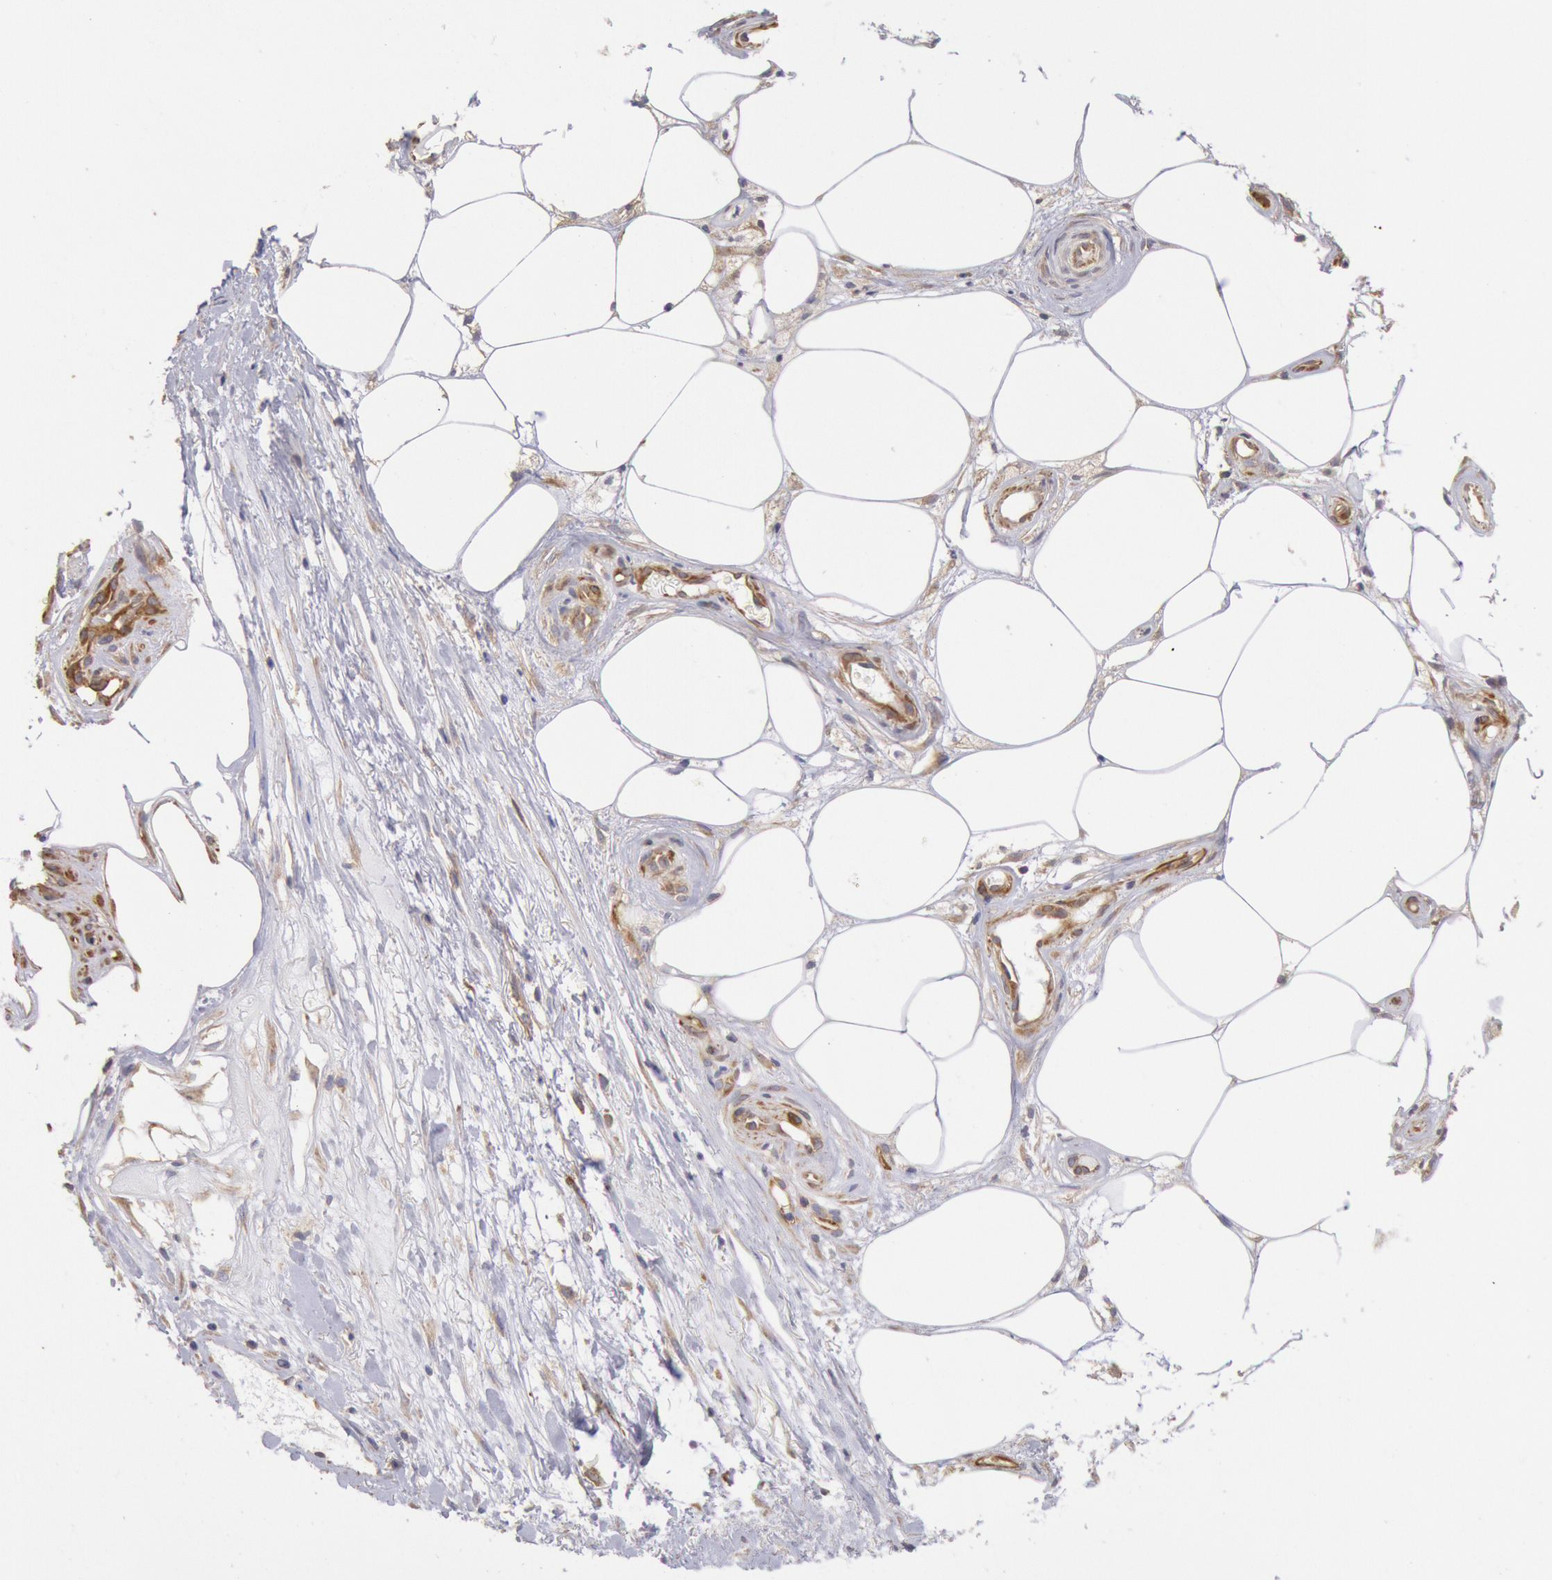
{"staining": {"intensity": "moderate", "quantity": ">75%", "location": "cytoplasmic/membranous"}, "tissue": "melanoma", "cell_type": "Tumor cells", "image_type": "cancer", "snomed": [{"axis": "morphology", "description": "Malignant melanoma, NOS"}, {"axis": "topography", "description": "Skin"}], "caption": "Immunohistochemistry (IHC) of melanoma shows medium levels of moderate cytoplasmic/membranous staining in about >75% of tumor cells.", "gene": "DRG1", "patient": {"sex": "female", "age": 85}}